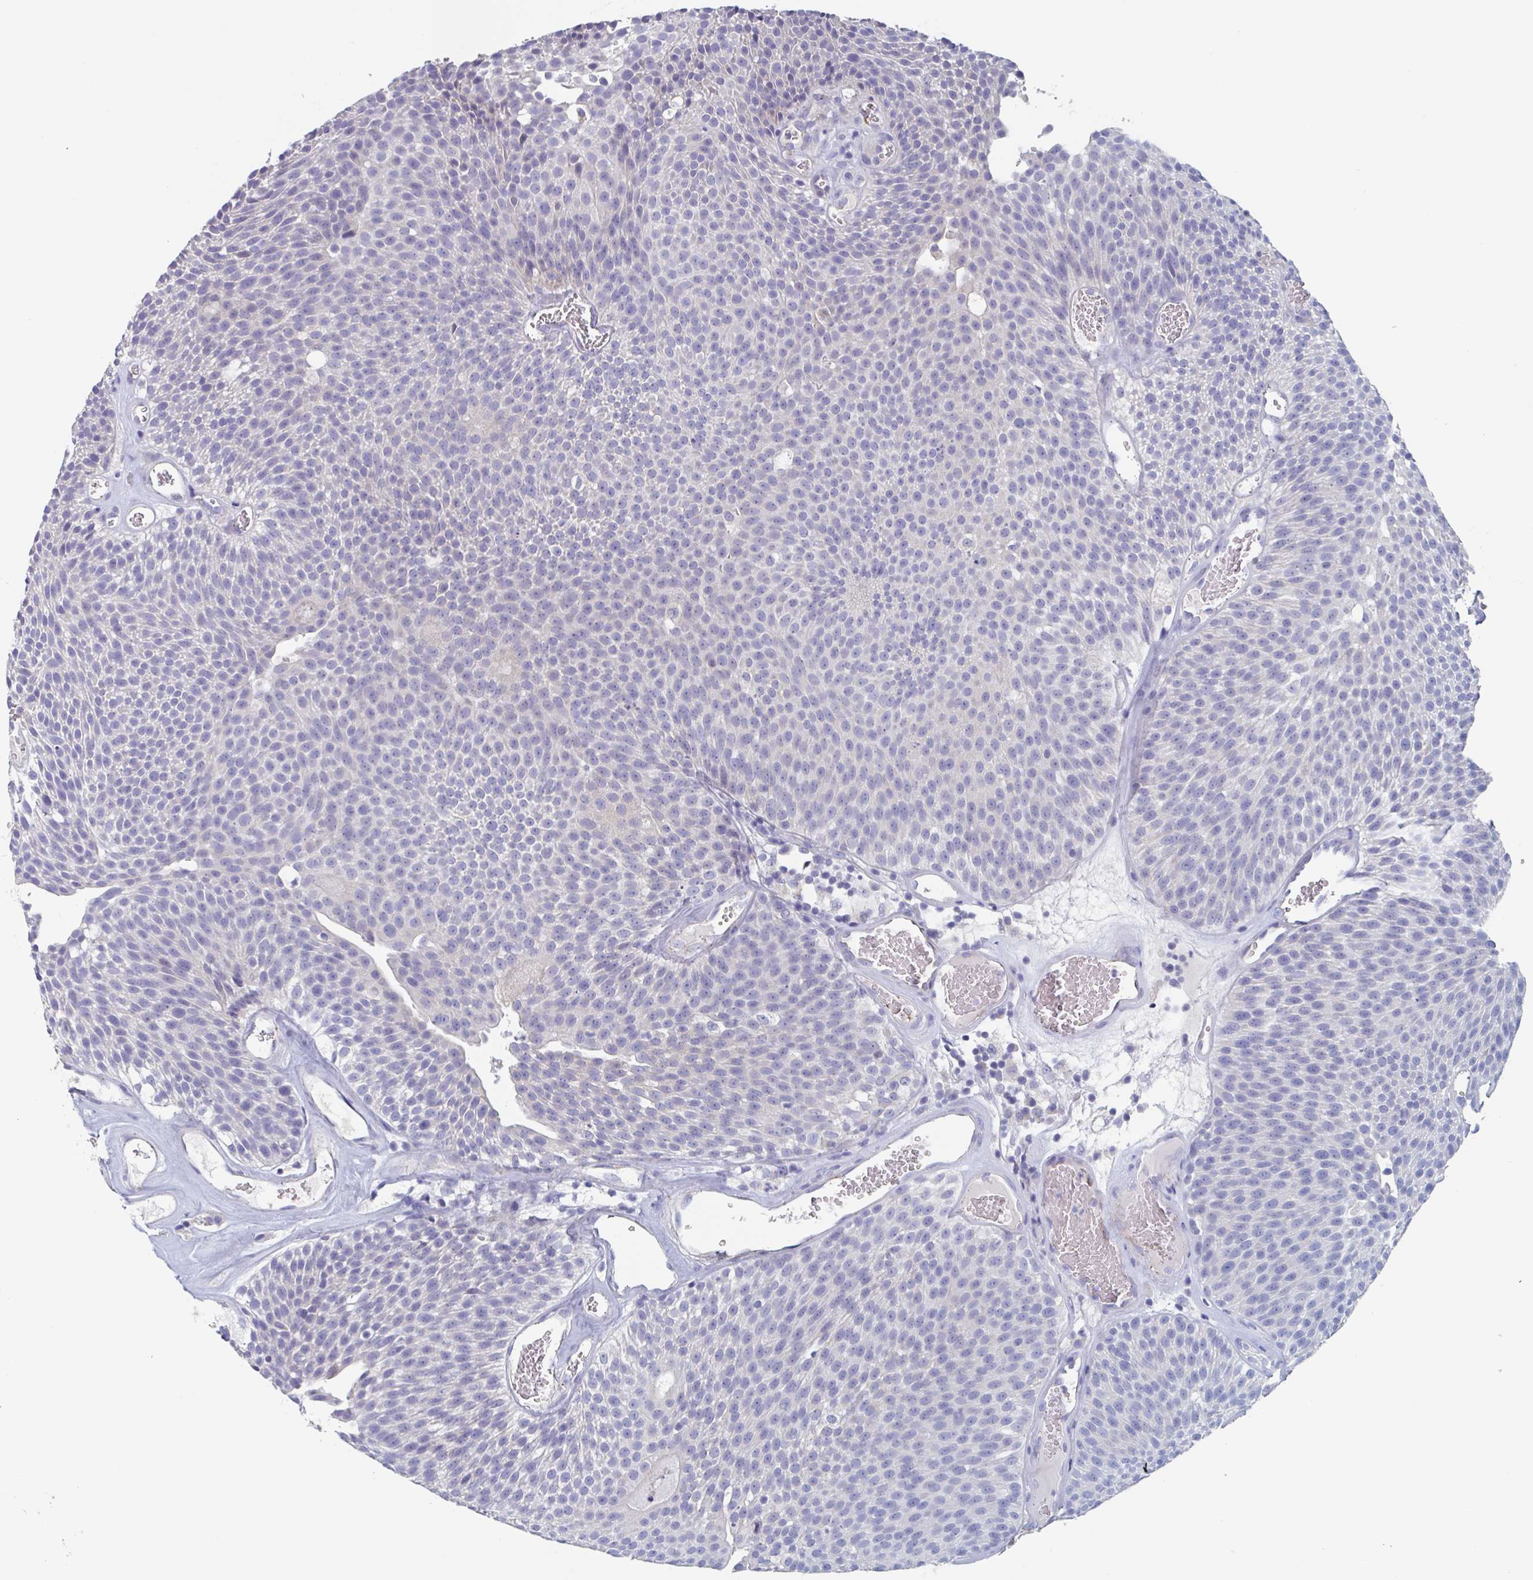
{"staining": {"intensity": "negative", "quantity": "none", "location": "none"}, "tissue": "urothelial cancer", "cell_type": "Tumor cells", "image_type": "cancer", "snomed": [{"axis": "morphology", "description": "Urothelial carcinoma, Low grade"}, {"axis": "topography", "description": "Urinary bladder"}], "caption": "Immunohistochemistry image of human urothelial carcinoma (low-grade) stained for a protein (brown), which demonstrates no expression in tumor cells.", "gene": "ABHD16A", "patient": {"sex": "female", "age": 79}}